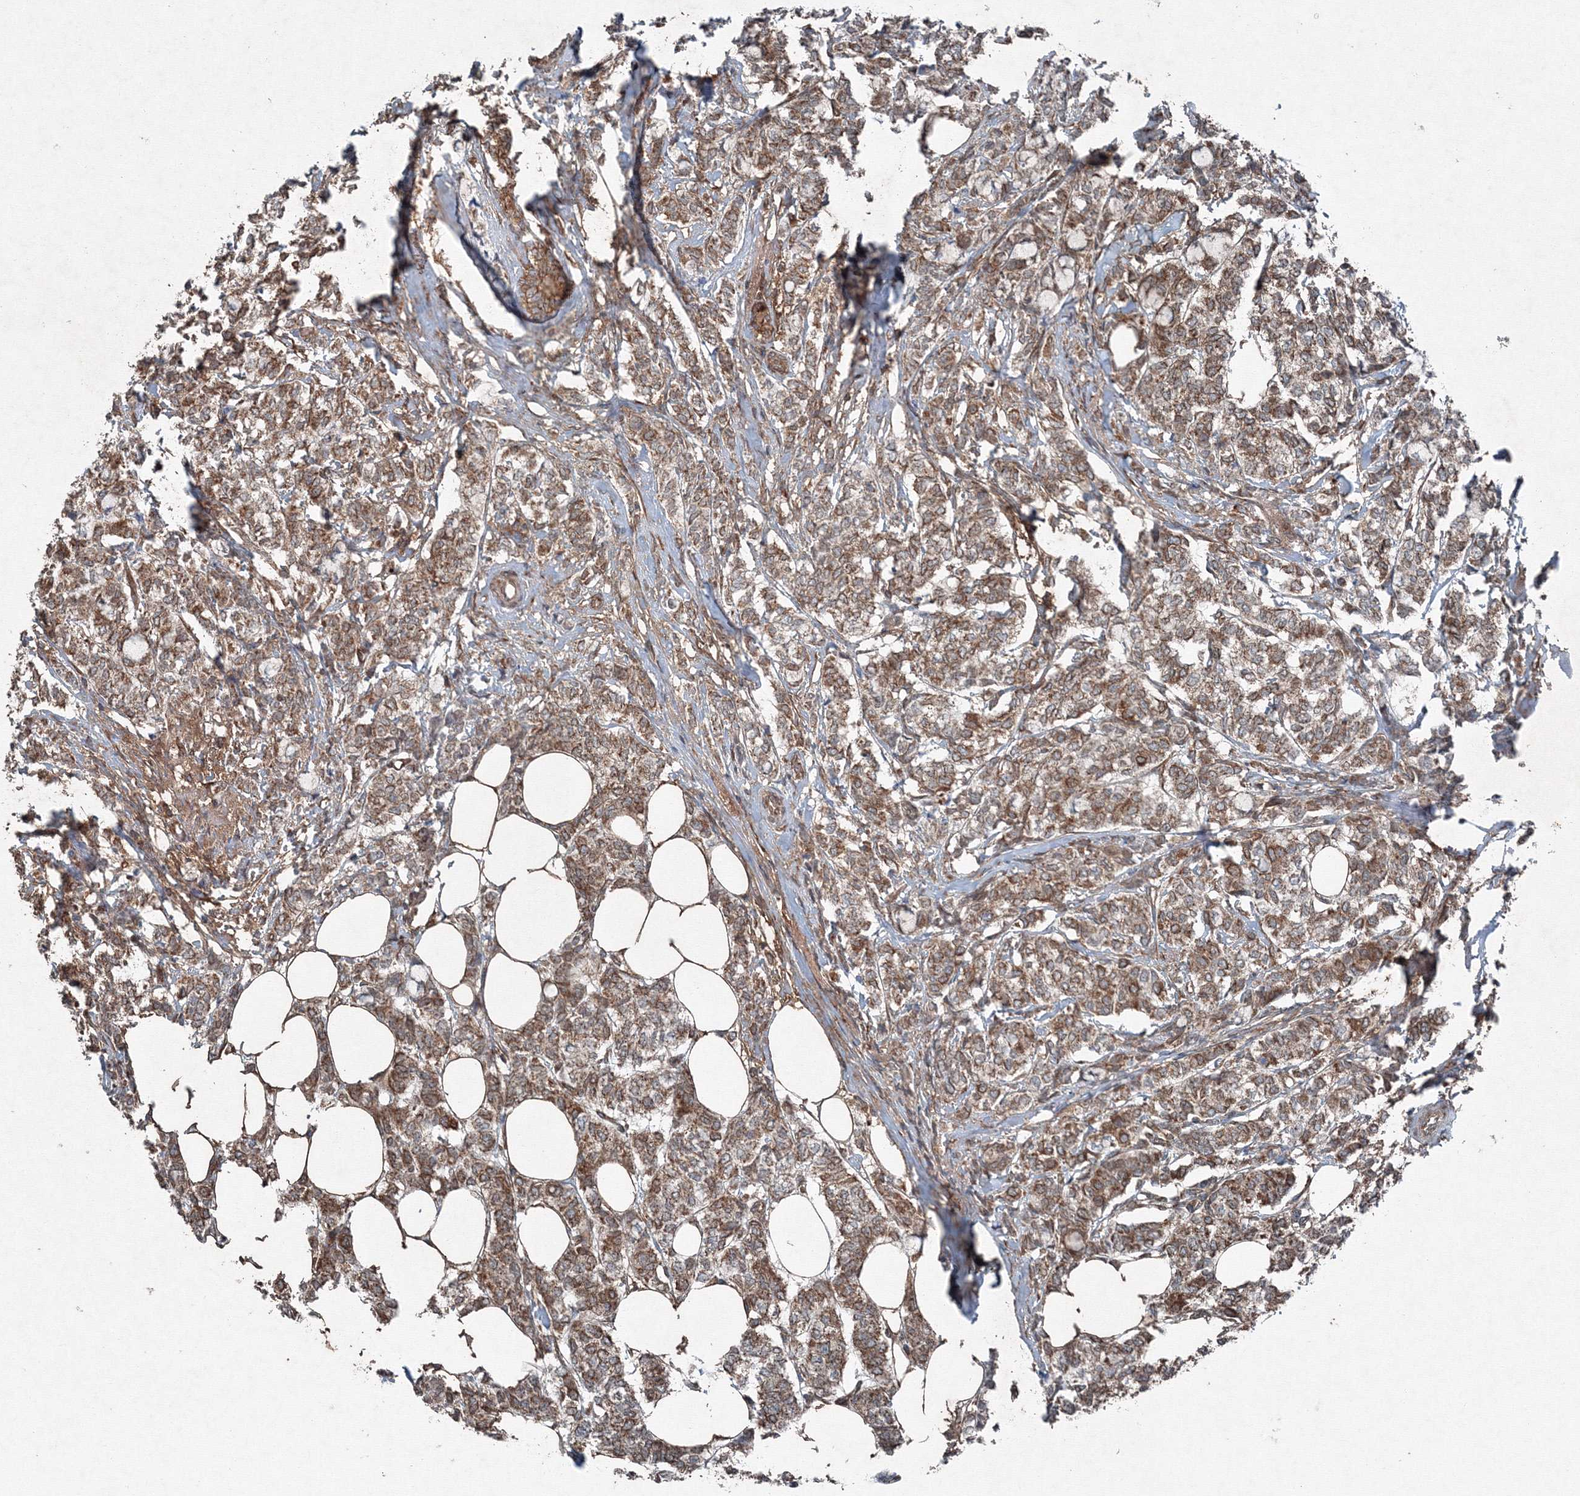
{"staining": {"intensity": "moderate", "quantity": ">75%", "location": "cytoplasmic/membranous"}, "tissue": "breast cancer", "cell_type": "Tumor cells", "image_type": "cancer", "snomed": [{"axis": "morphology", "description": "Lobular carcinoma"}, {"axis": "topography", "description": "Breast"}], "caption": "Human breast lobular carcinoma stained with a protein marker displays moderate staining in tumor cells.", "gene": "COPS7B", "patient": {"sex": "female", "age": 60}}